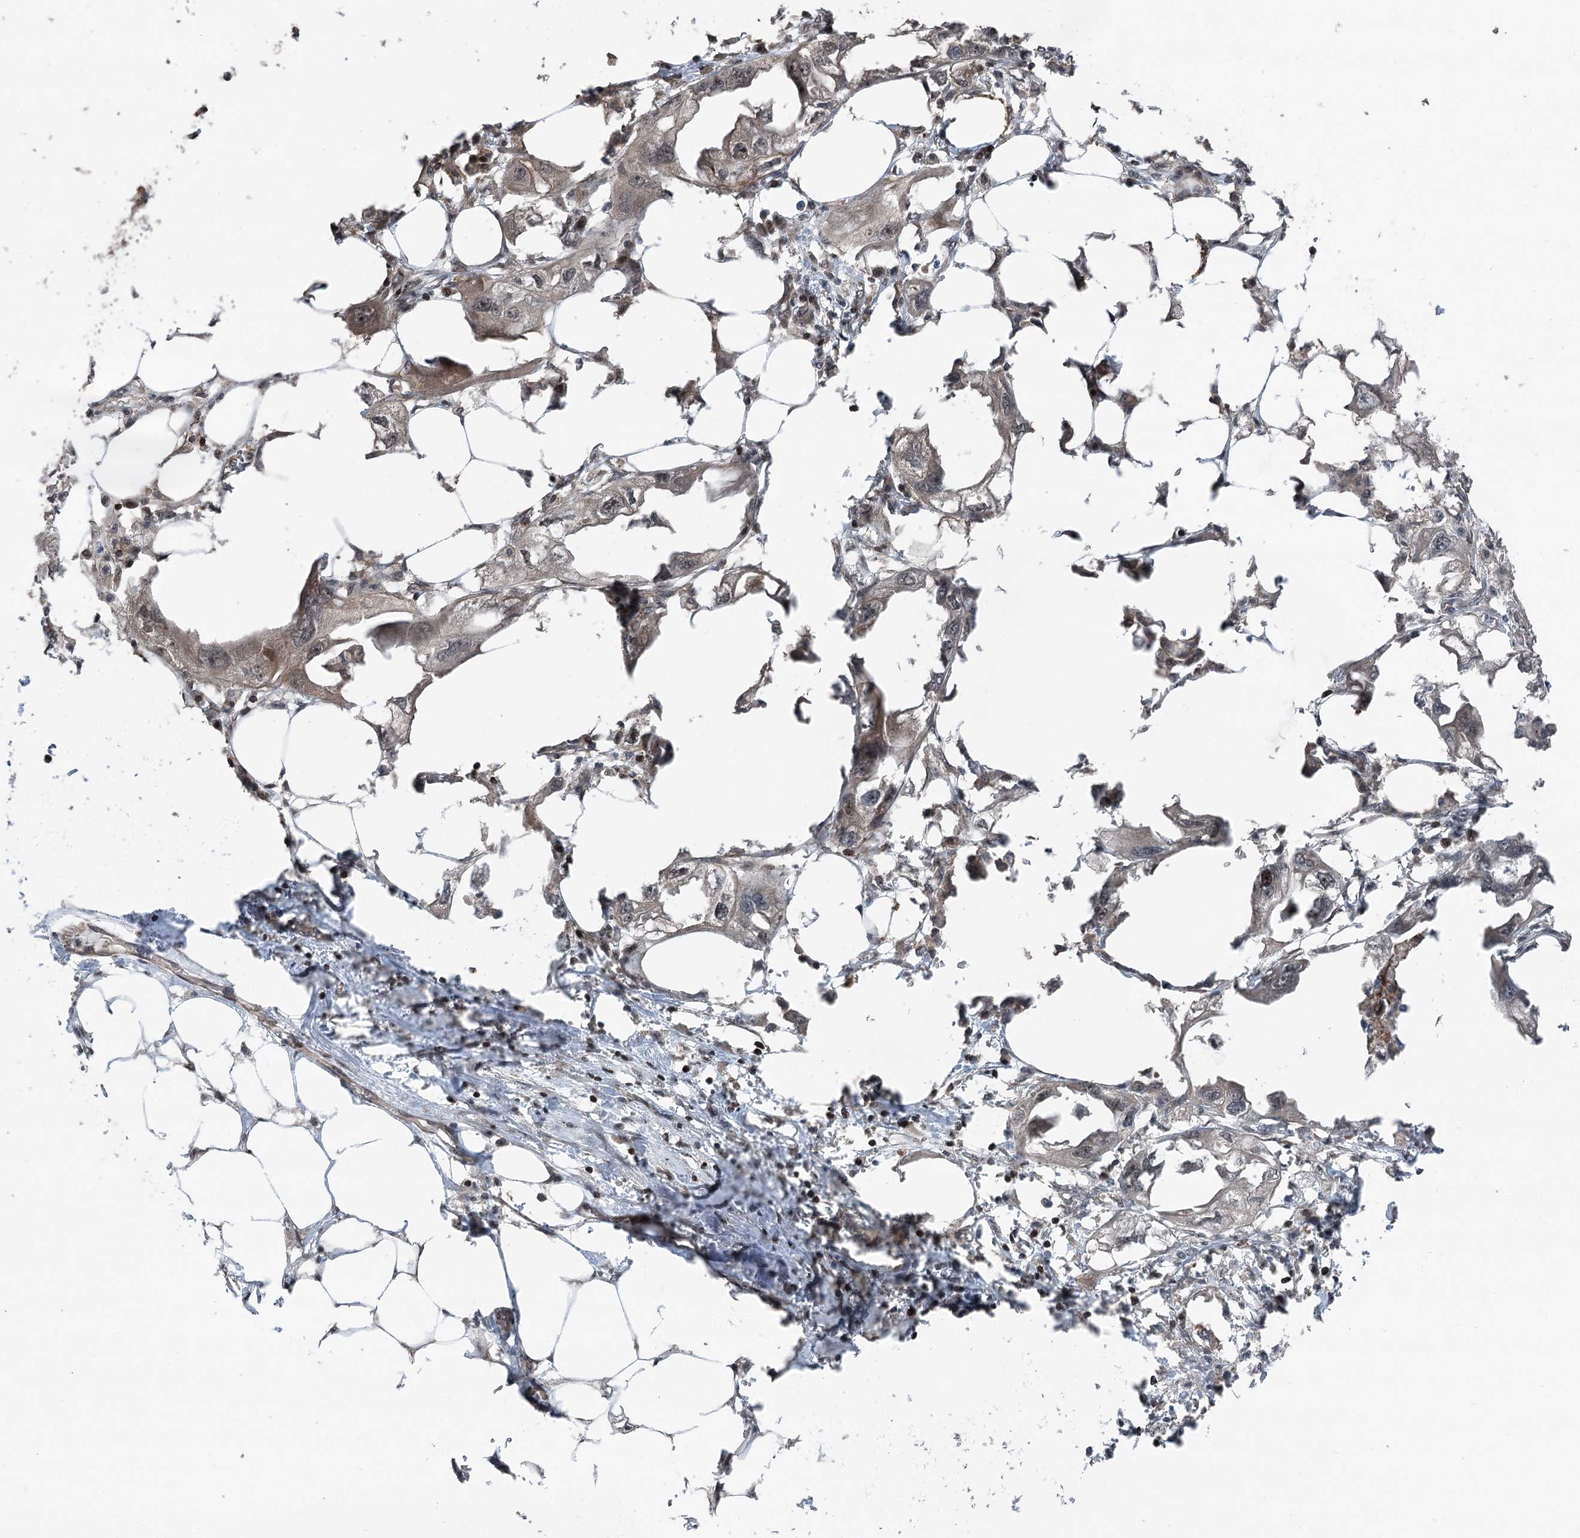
{"staining": {"intensity": "moderate", "quantity": "25%-75%", "location": "cytoplasmic/membranous"}, "tissue": "endometrial cancer", "cell_type": "Tumor cells", "image_type": "cancer", "snomed": [{"axis": "morphology", "description": "Adenocarcinoma, NOS"}, {"axis": "morphology", "description": "Adenocarcinoma, metastatic, NOS"}, {"axis": "topography", "description": "Adipose tissue"}, {"axis": "topography", "description": "Endometrium"}], "caption": "Metastatic adenocarcinoma (endometrial) stained with immunohistochemistry (IHC) reveals moderate cytoplasmic/membranous staining in about 25%-75% of tumor cells. The staining is performed using DAB brown chromogen to label protein expression. The nuclei are counter-stained blue using hematoxylin.", "gene": "CCSER2", "patient": {"sex": "female", "age": 67}}